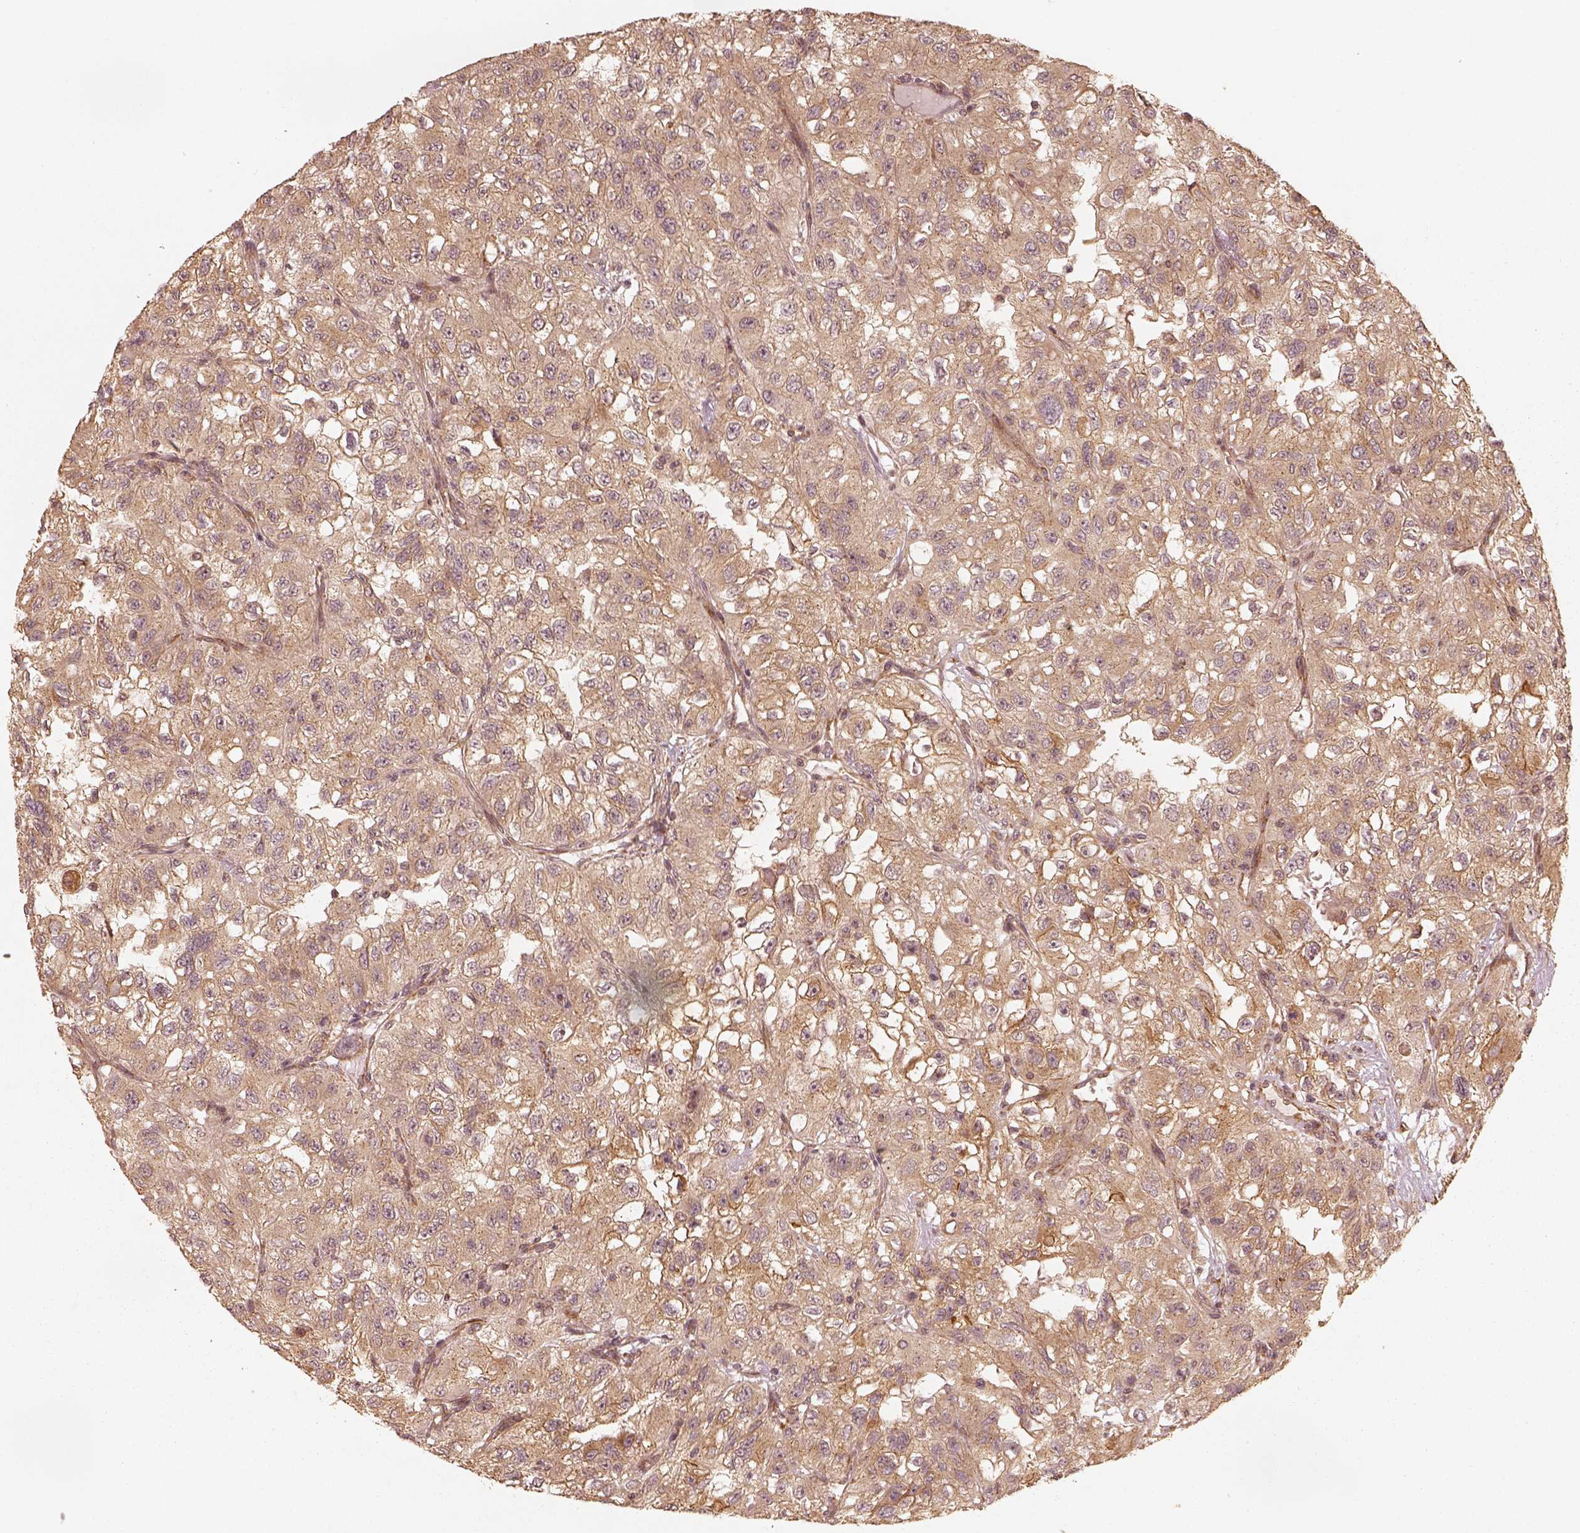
{"staining": {"intensity": "moderate", "quantity": ">75%", "location": "cytoplasmic/membranous"}, "tissue": "renal cancer", "cell_type": "Tumor cells", "image_type": "cancer", "snomed": [{"axis": "morphology", "description": "Adenocarcinoma, NOS"}, {"axis": "topography", "description": "Kidney"}], "caption": "This photomicrograph demonstrates renal cancer (adenocarcinoma) stained with immunohistochemistry to label a protein in brown. The cytoplasmic/membranous of tumor cells show moderate positivity for the protein. Nuclei are counter-stained blue.", "gene": "DNAJC25", "patient": {"sex": "male", "age": 64}}